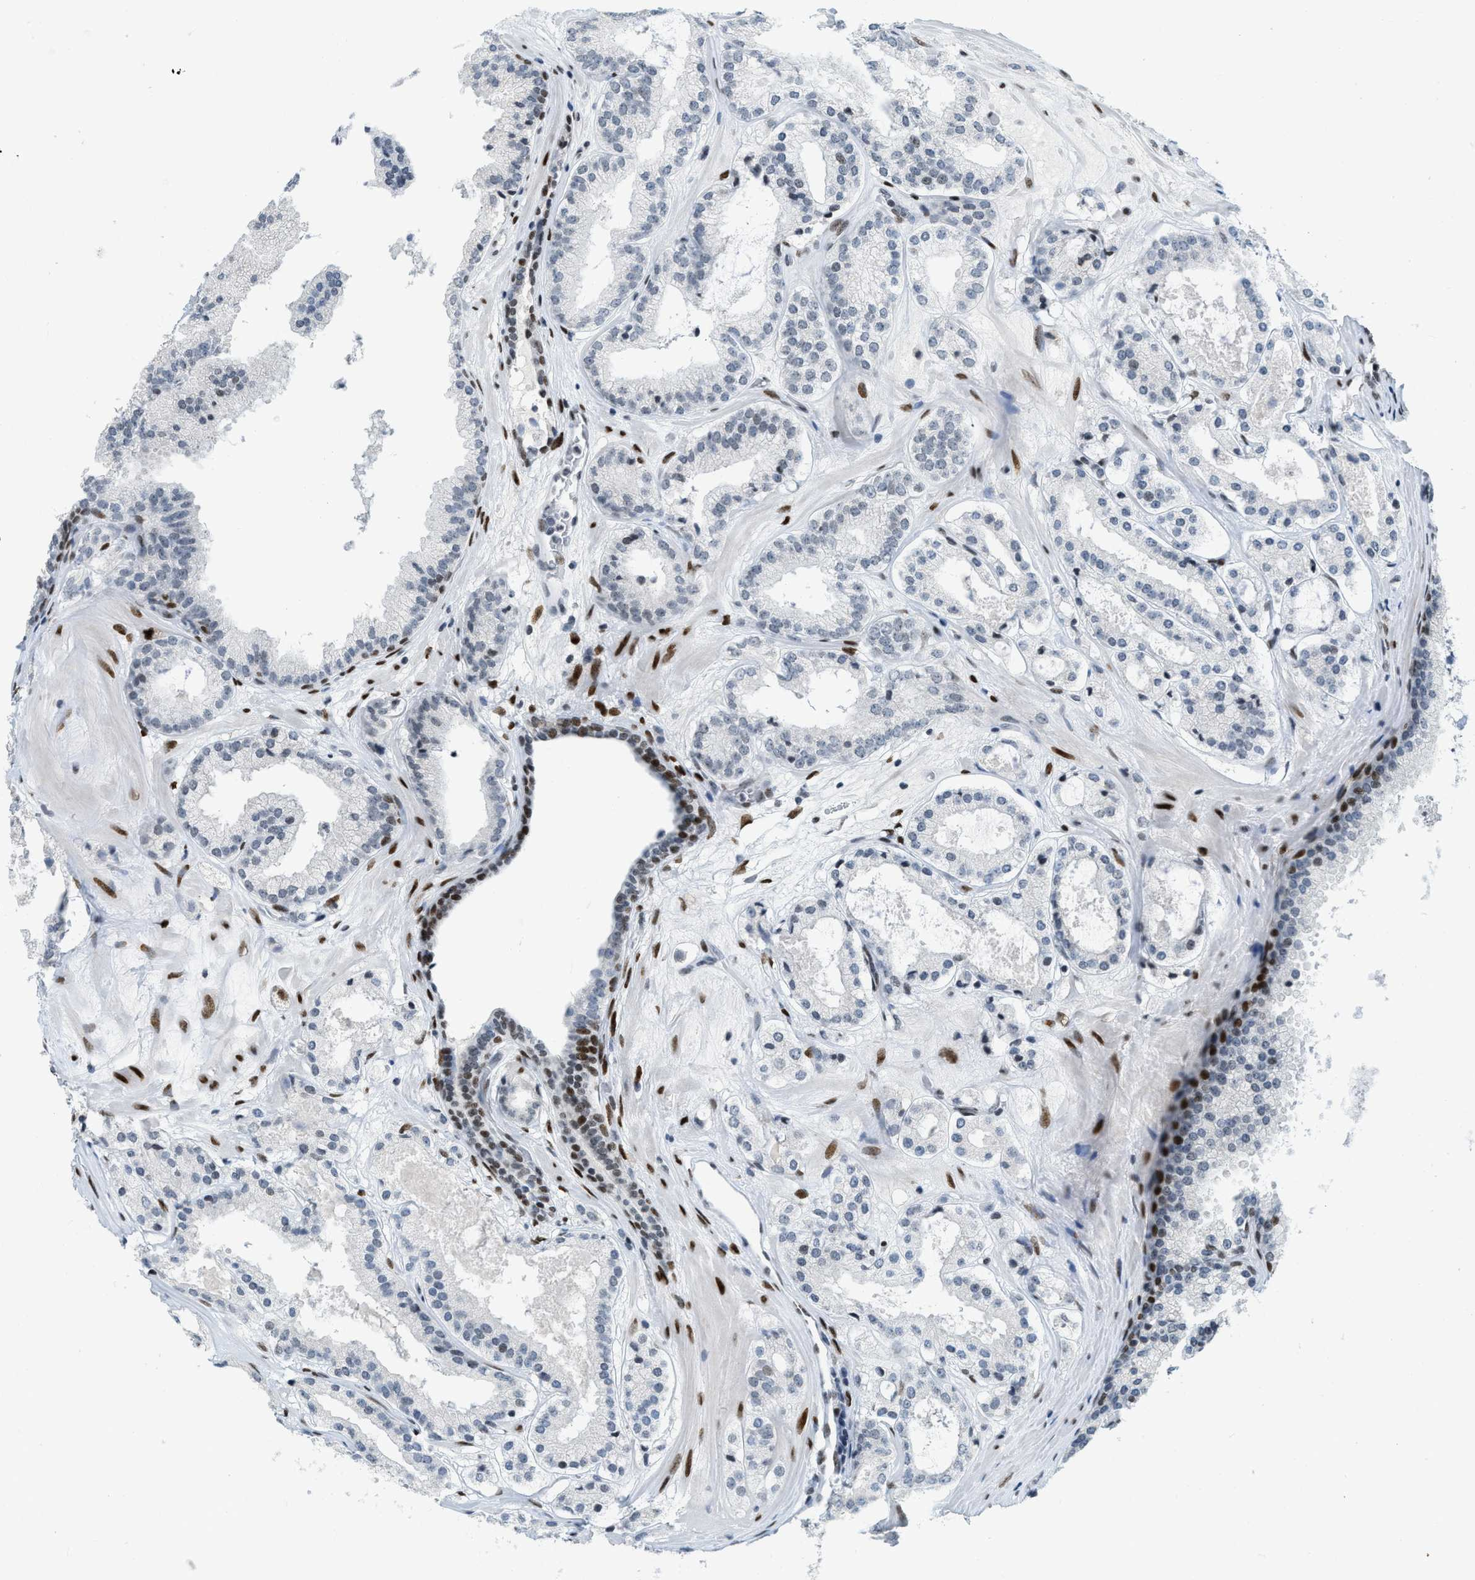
{"staining": {"intensity": "negative", "quantity": "none", "location": "none"}, "tissue": "prostate cancer", "cell_type": "Tumor cells", "image_type": "cancer", "snomed": [{"axis": "morphology", "description": "Adenocarcinoma, High grade"}, {"axis": "topography", "description": "Prostate"}], "caption": "High magnification brightfield microscopy of prostate cancer stained with DAB (brown) and counterstained with hematoxylin (blue): tumor cells show no significant staining.", "gene": "PBX1", "patient": {"sex": "male", "age": 65}}